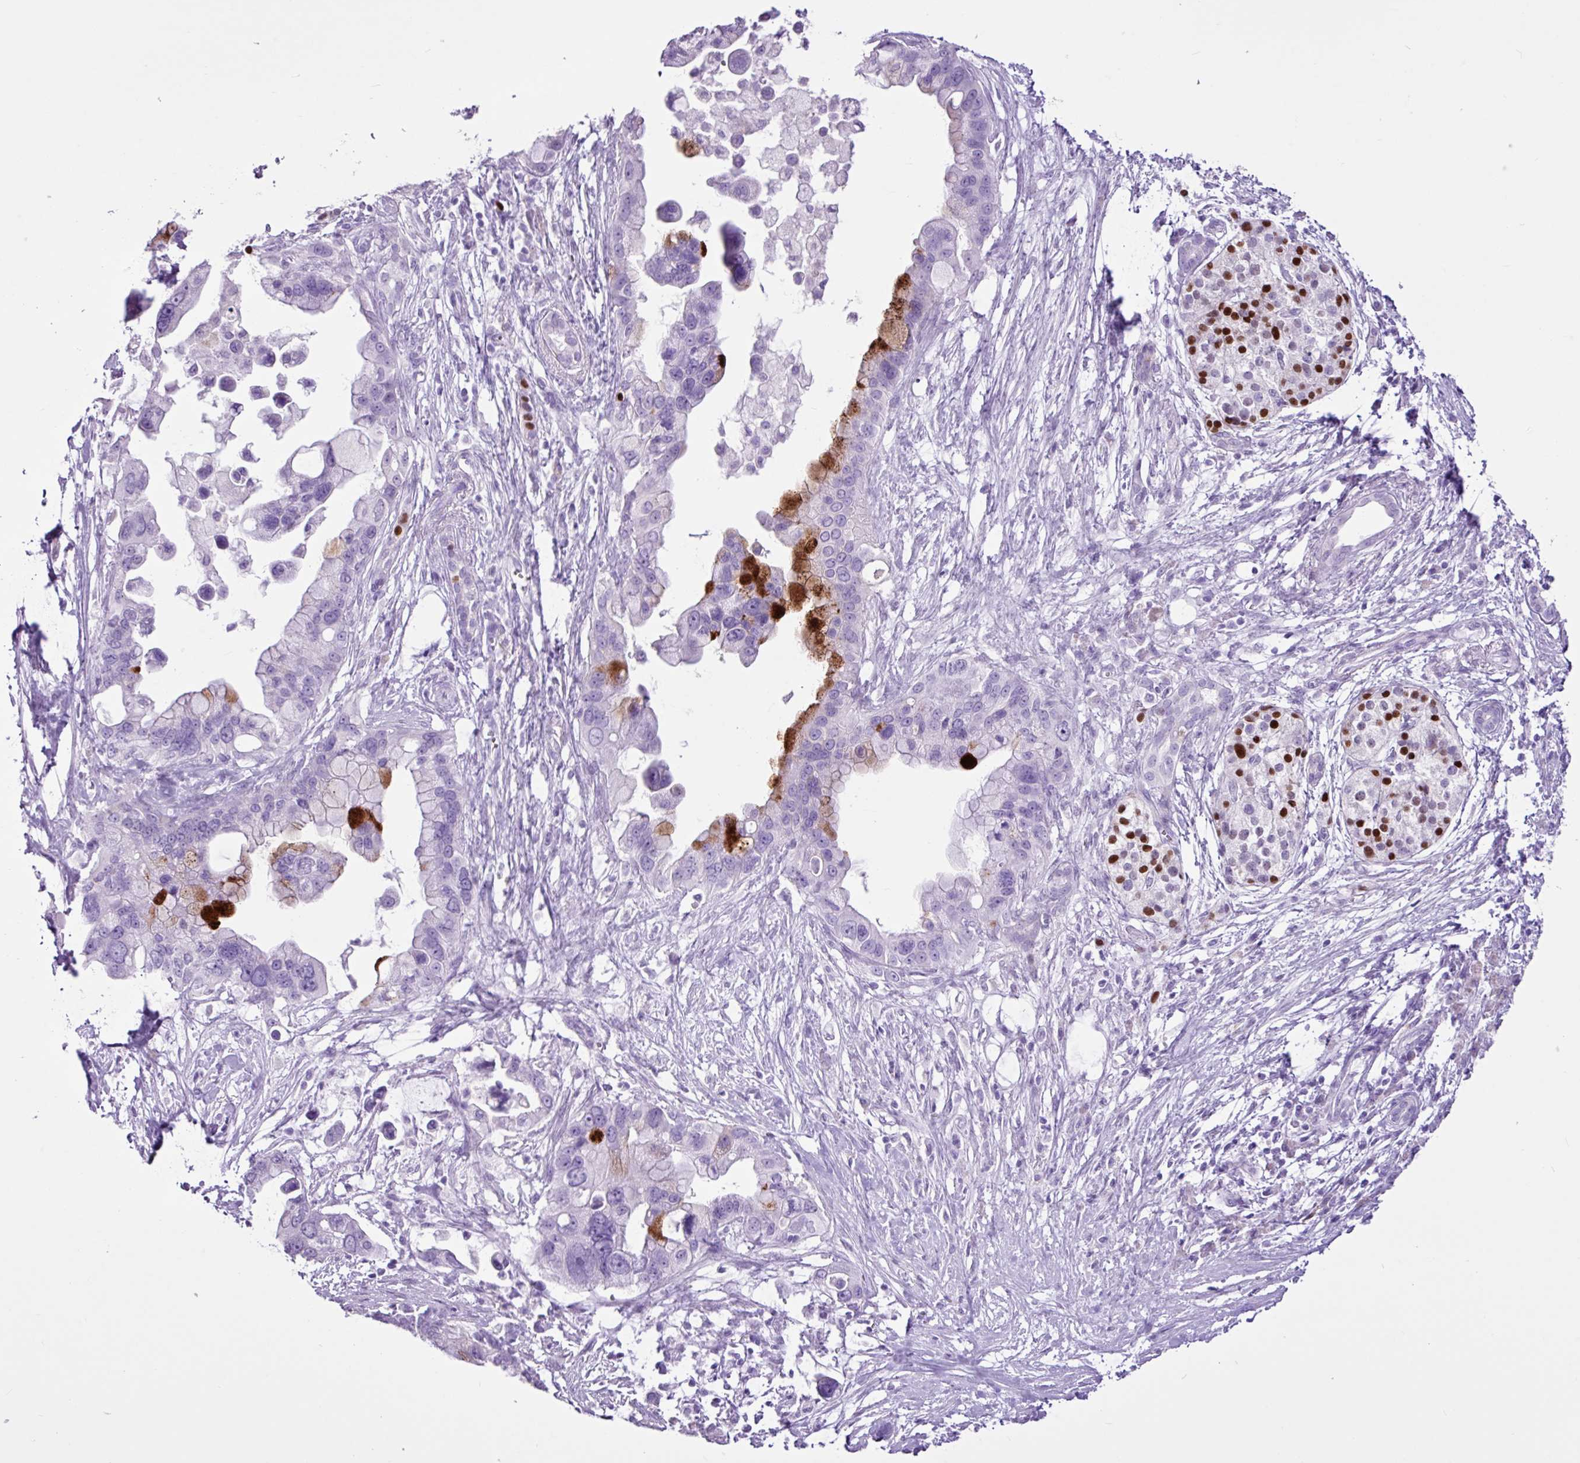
{"staining": {"intensity": "strong", "quantity": "<25%", "location": "cytoplasmic/membranous"}, "tissue": "pancreatic cancer", "cell_type": "Tumor cells", "image_type": "cancer", "snomed": [{"axis": "morphology", "description": "Adenocarcinoma, NOS"}, {"axis": "topography", "description": "Pancreas"}], "caption": "Strong cytoplasmic/membranous positivity is identified in approximately <25% of tumor cells in adenocarcinoma (pancreatic).", "gene": "PGR", "patient": {"sex": "female", "age": 83}}